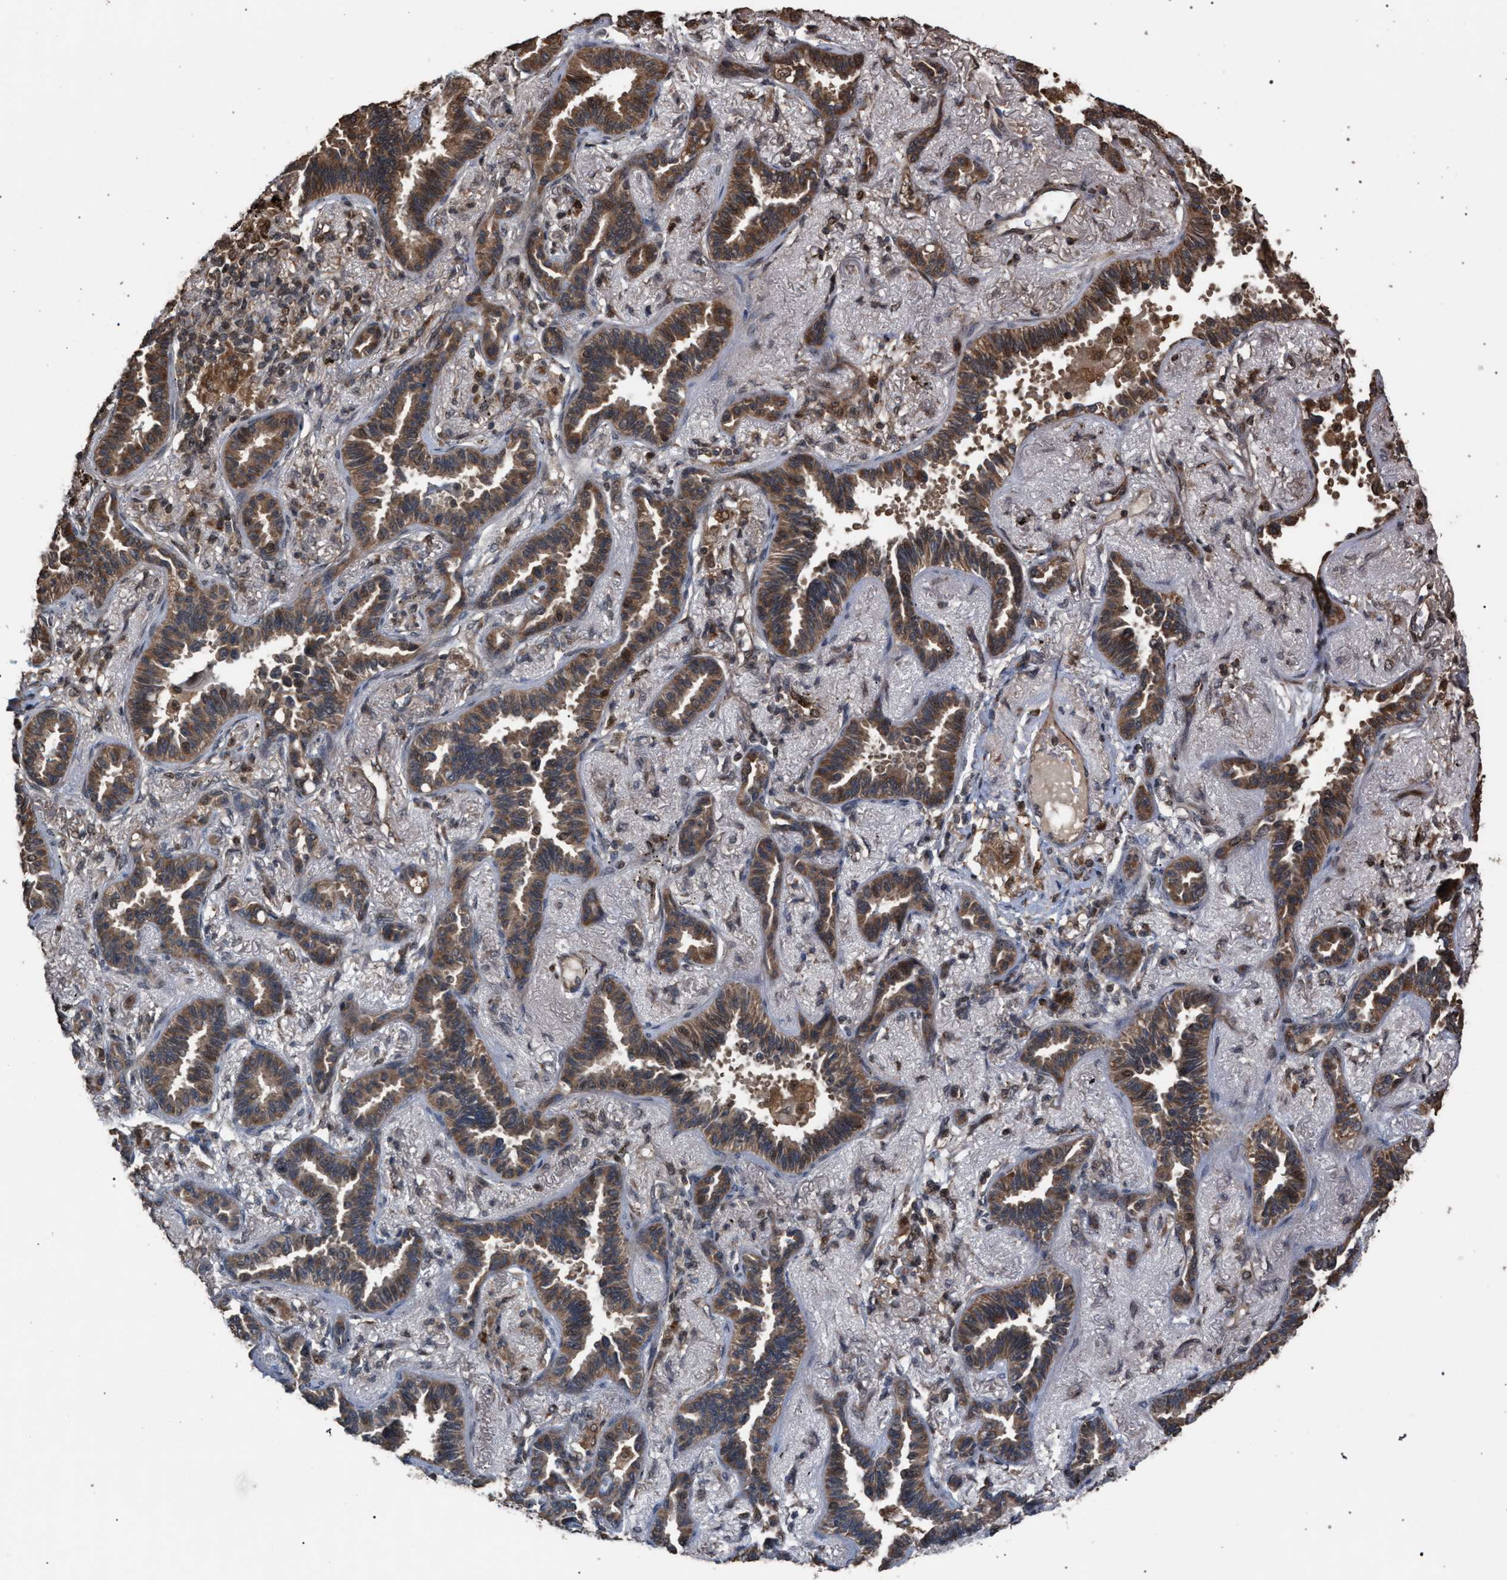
{"staining": {"intensity": "moderate", "quantity": ">75%", "location": "cytoplasmic/membranous"}, "tissue": "lung cancer", "cell_type": "Tumor cells", "image_type": "cancer", "snomed": [{"axis": "morphology", "description": "Adenocarcinoma, NOS"}, {"axis": "topography", "description": "Lung"}], "caption": "Immunohistochemical staining of lung cancer (adenocarcinoma) displays moderate cytoplasmic/membranous protein expression in about >75% of tumor cells.", "gene": "NAA35", "patient": {"sex": "male", "age": 59}}